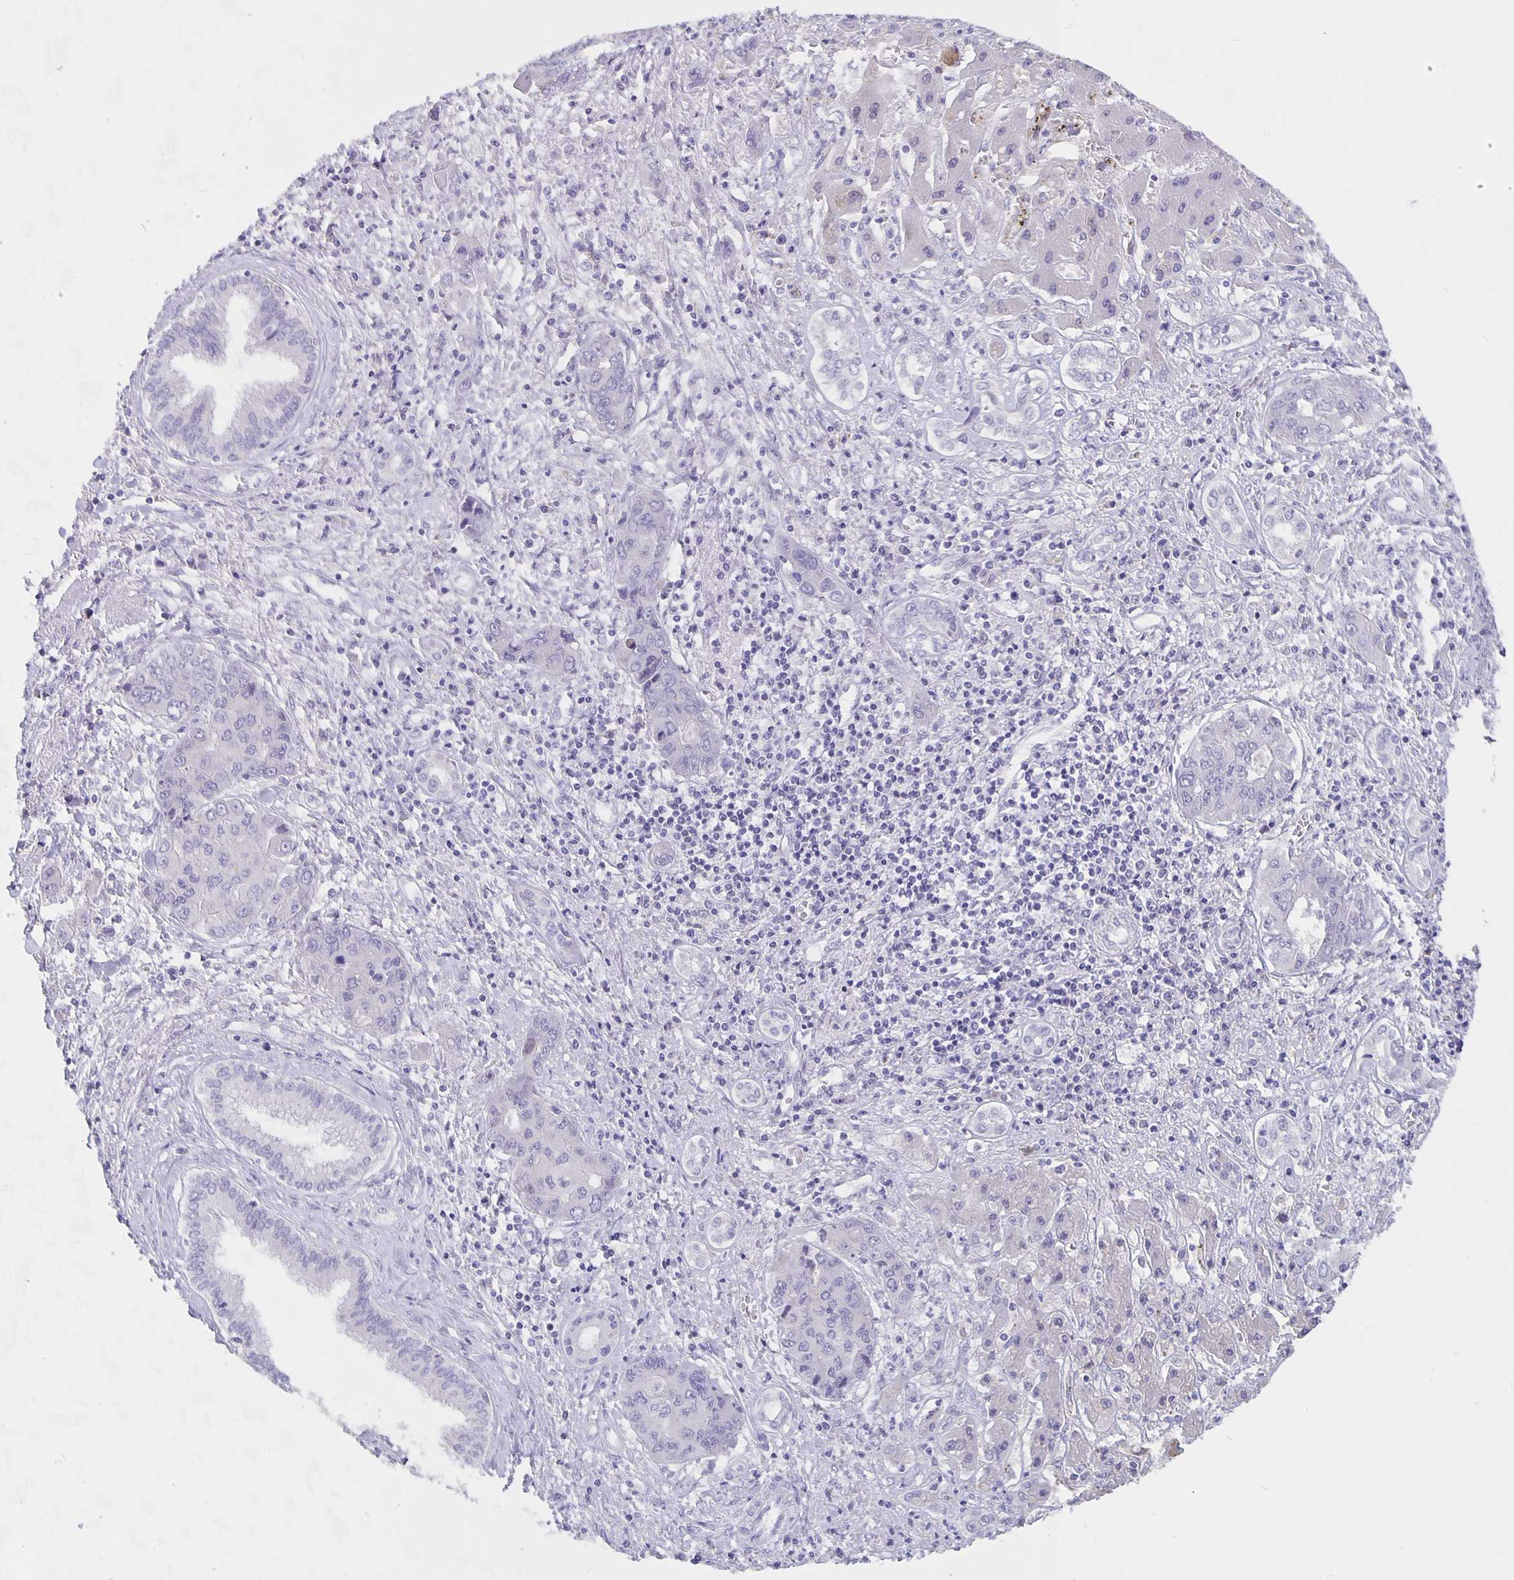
{"staining": {"intensity": "negative", "quantity": "none", "location": "none"}, "tissue": "liver cancer", "cell_type": "Tumor cells", "image_type": "cancer", "snomed": [{"axis": "morphology", "description": "Cholangiocarcinoma"}, {"axis": "topography", "description": "Liver"}], "caption": "DAB (3,3'-diaminobenzidine) immunohistochemical staining of human cholangiocarcinoma (liver) demonstrates no significant expression in tumor cells.", "gene": "CFAP74", "patient": {"sex": "male", "age": 67}}